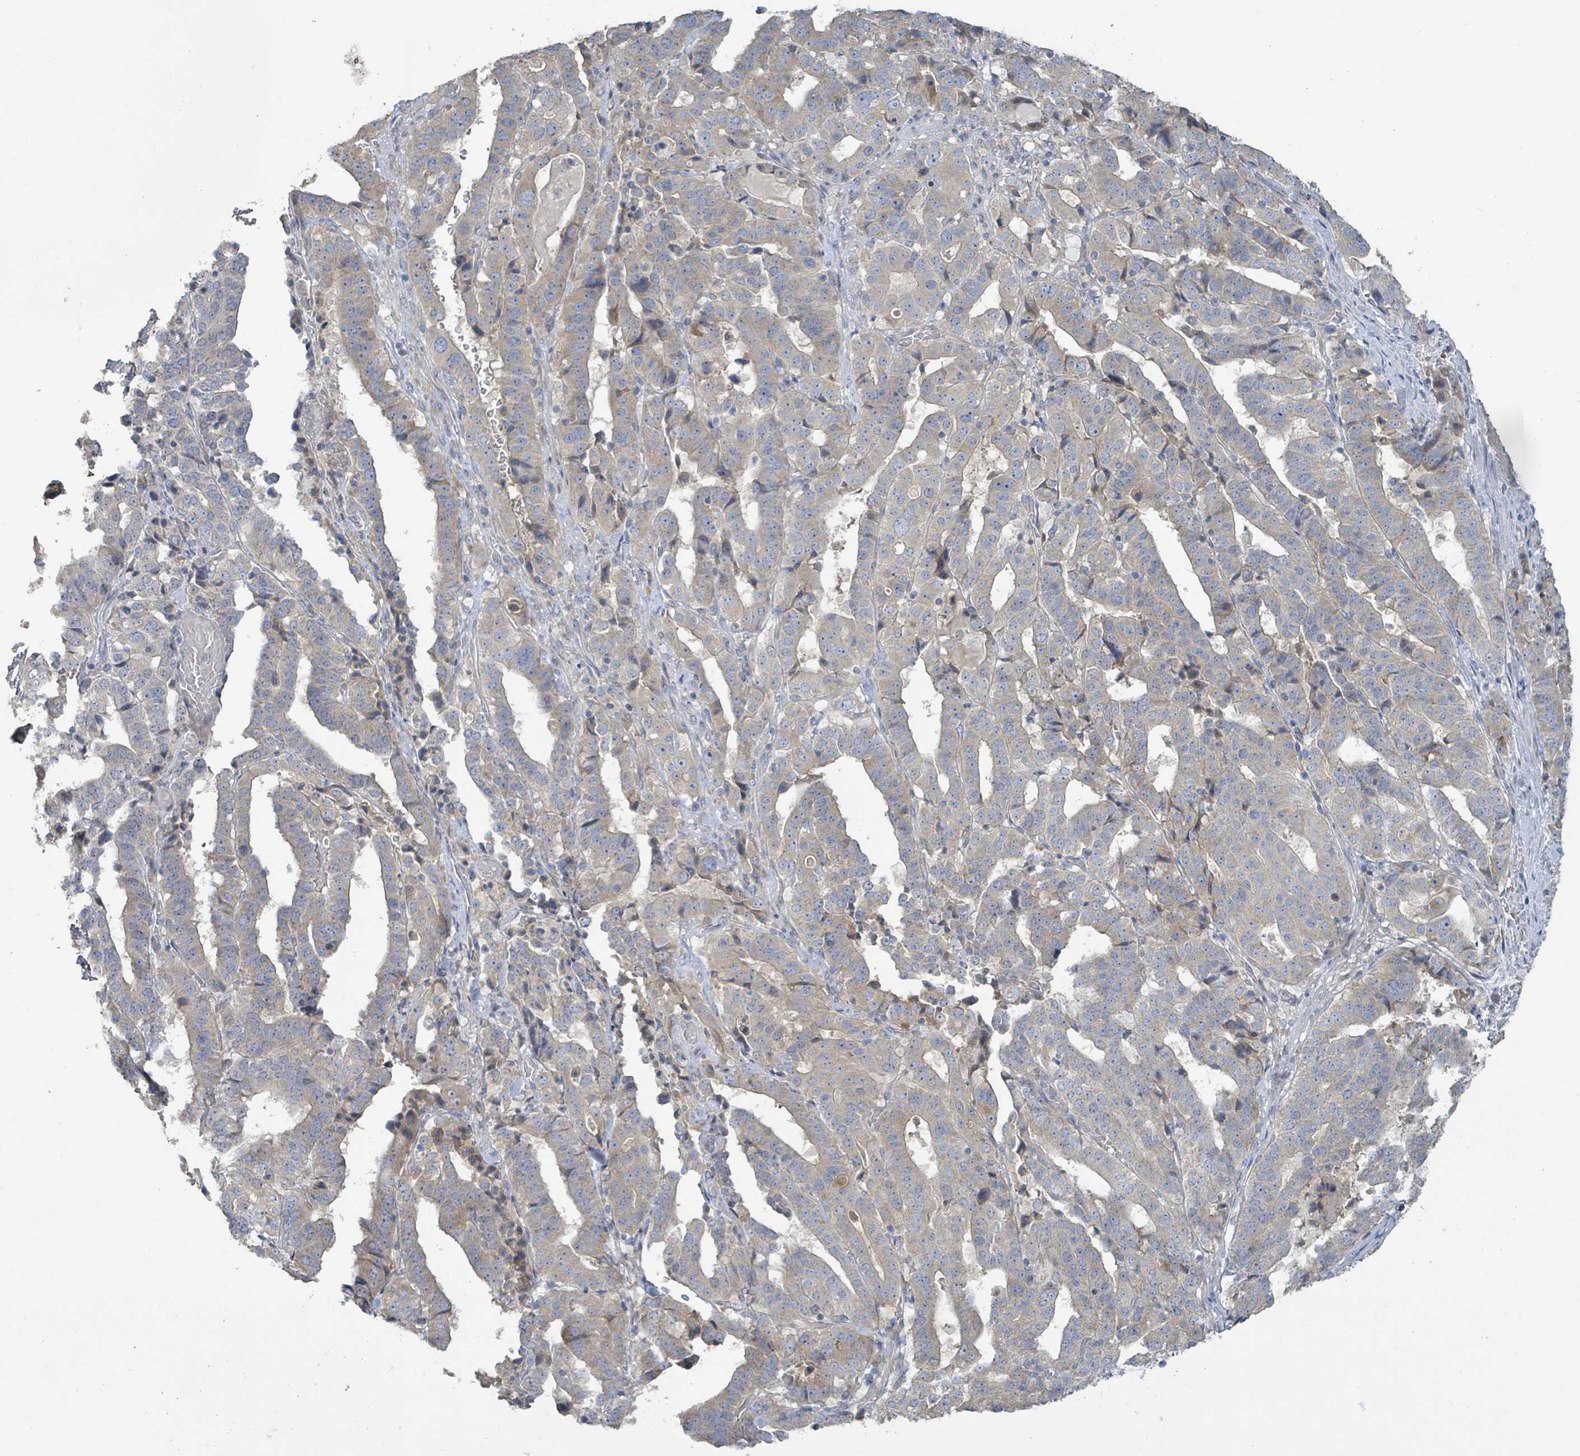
{"staining": {"intensity": "weak", "quantity": ">75%", "location": "cytoplasmic/membranous"}, "tissue": "stomach cancer", "cell_type": "Tumor cells", "image_type": "cancer", "snomed": [{"axis": "morphology", "description": "Adenocarcinoma, NOS"}, {"axis": "topography", "description": "Stomach"}], "caption": "Adenocarcinoma (stomach) tissue exhibits weak cytoplasmic/membranous staining in about >75% of tumor cells", "gene": "RPL32", "patient": {"sex": "male", "age": 48}}